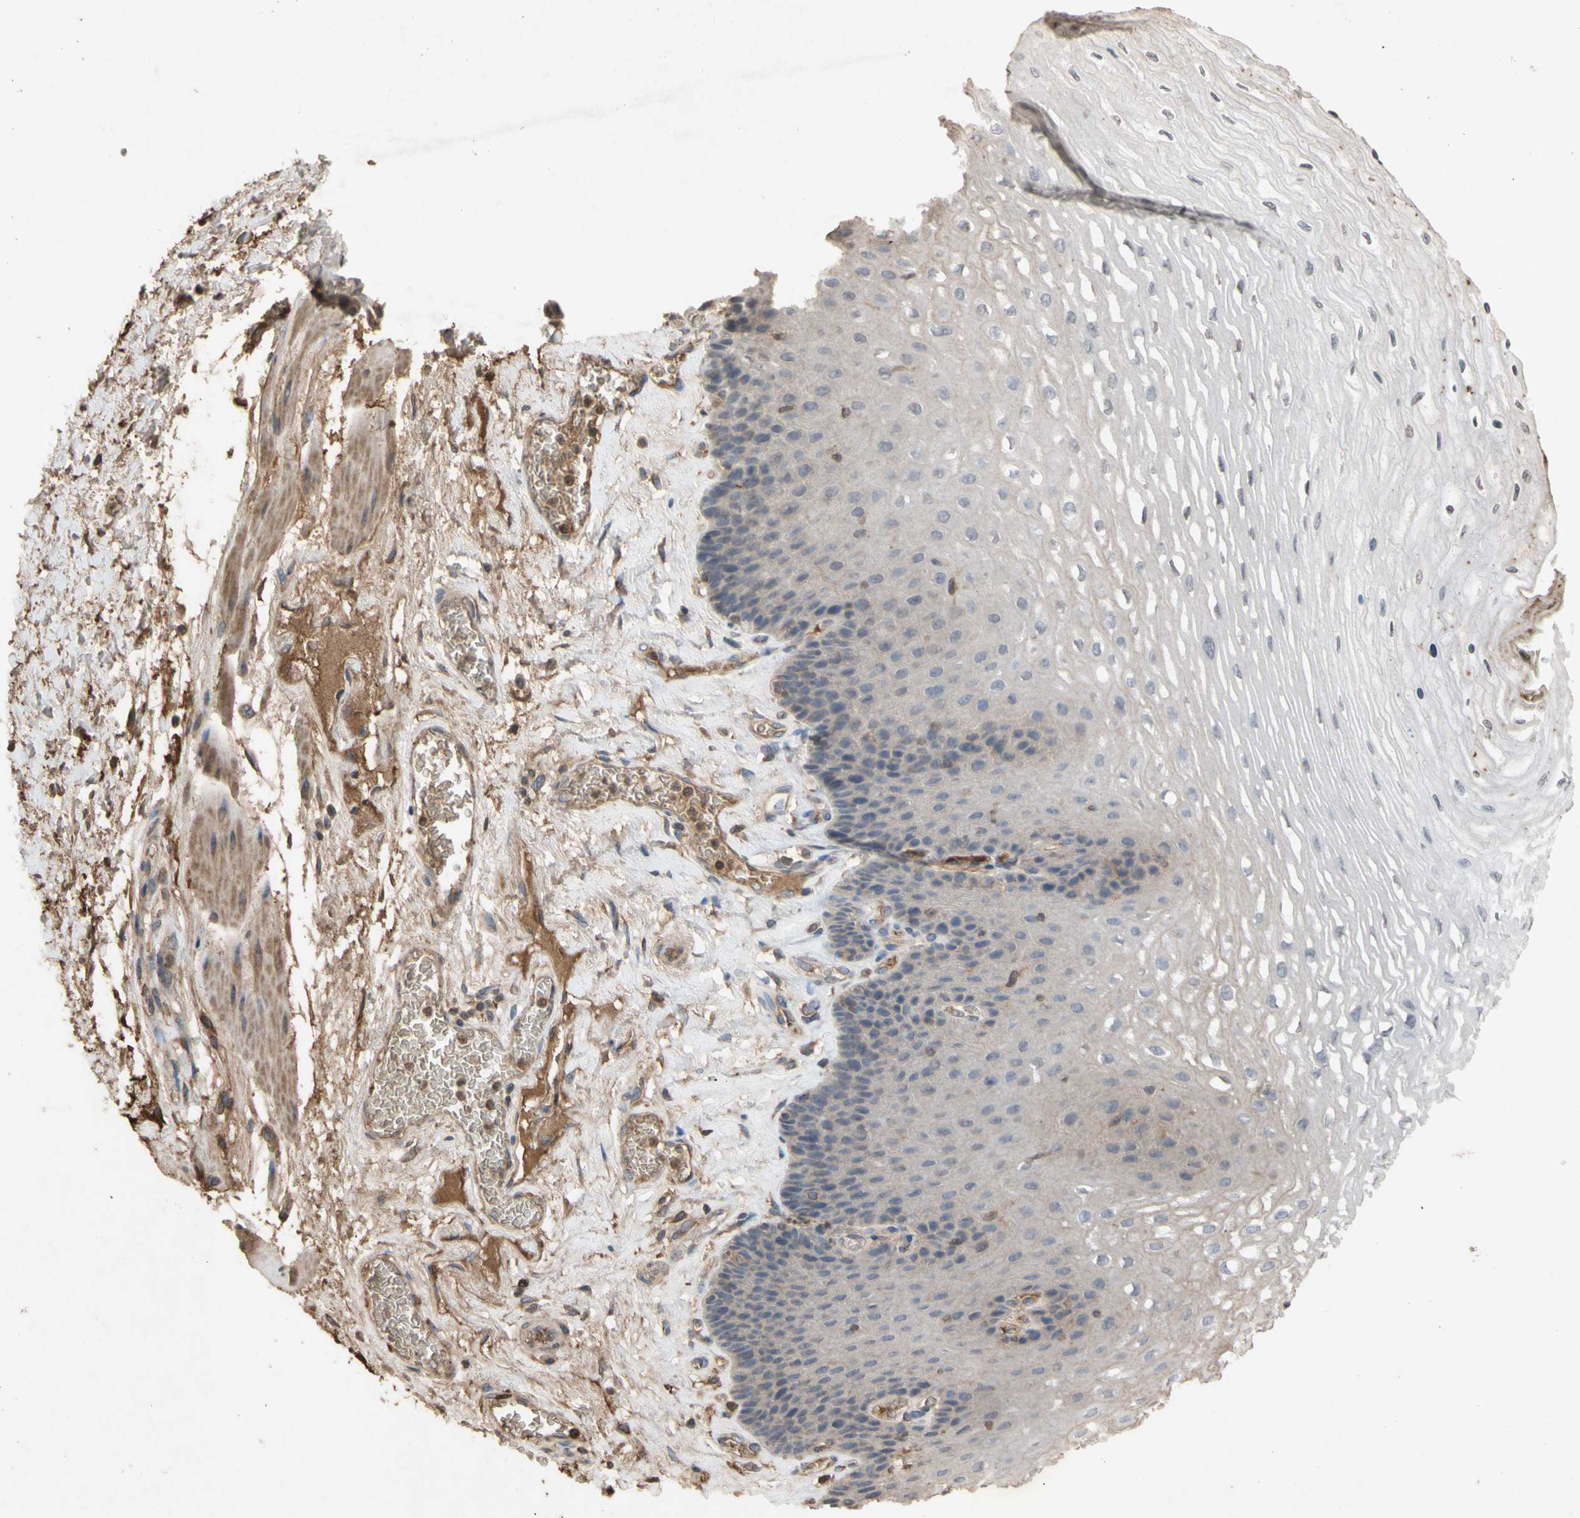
{"staining": {"intensity": "weak", "quantity": "<25%", "location": "cytoplasmic/membranous"}, "tissue": "esophagus", "cell_type": "Squamous epithelial cells", "image_type": "normal", "snomed": [{"axis": "morphology", "description": "Normal tissue, NOS"}, {"axis": "topography", "description": "Esophagus"}], "caption": "The photomicrograph demonstrates no staining of squamous epithelial cells in normal esophagus.", "gene": "NECTIN3", "patient": {"sex": "female", "age": 72}}